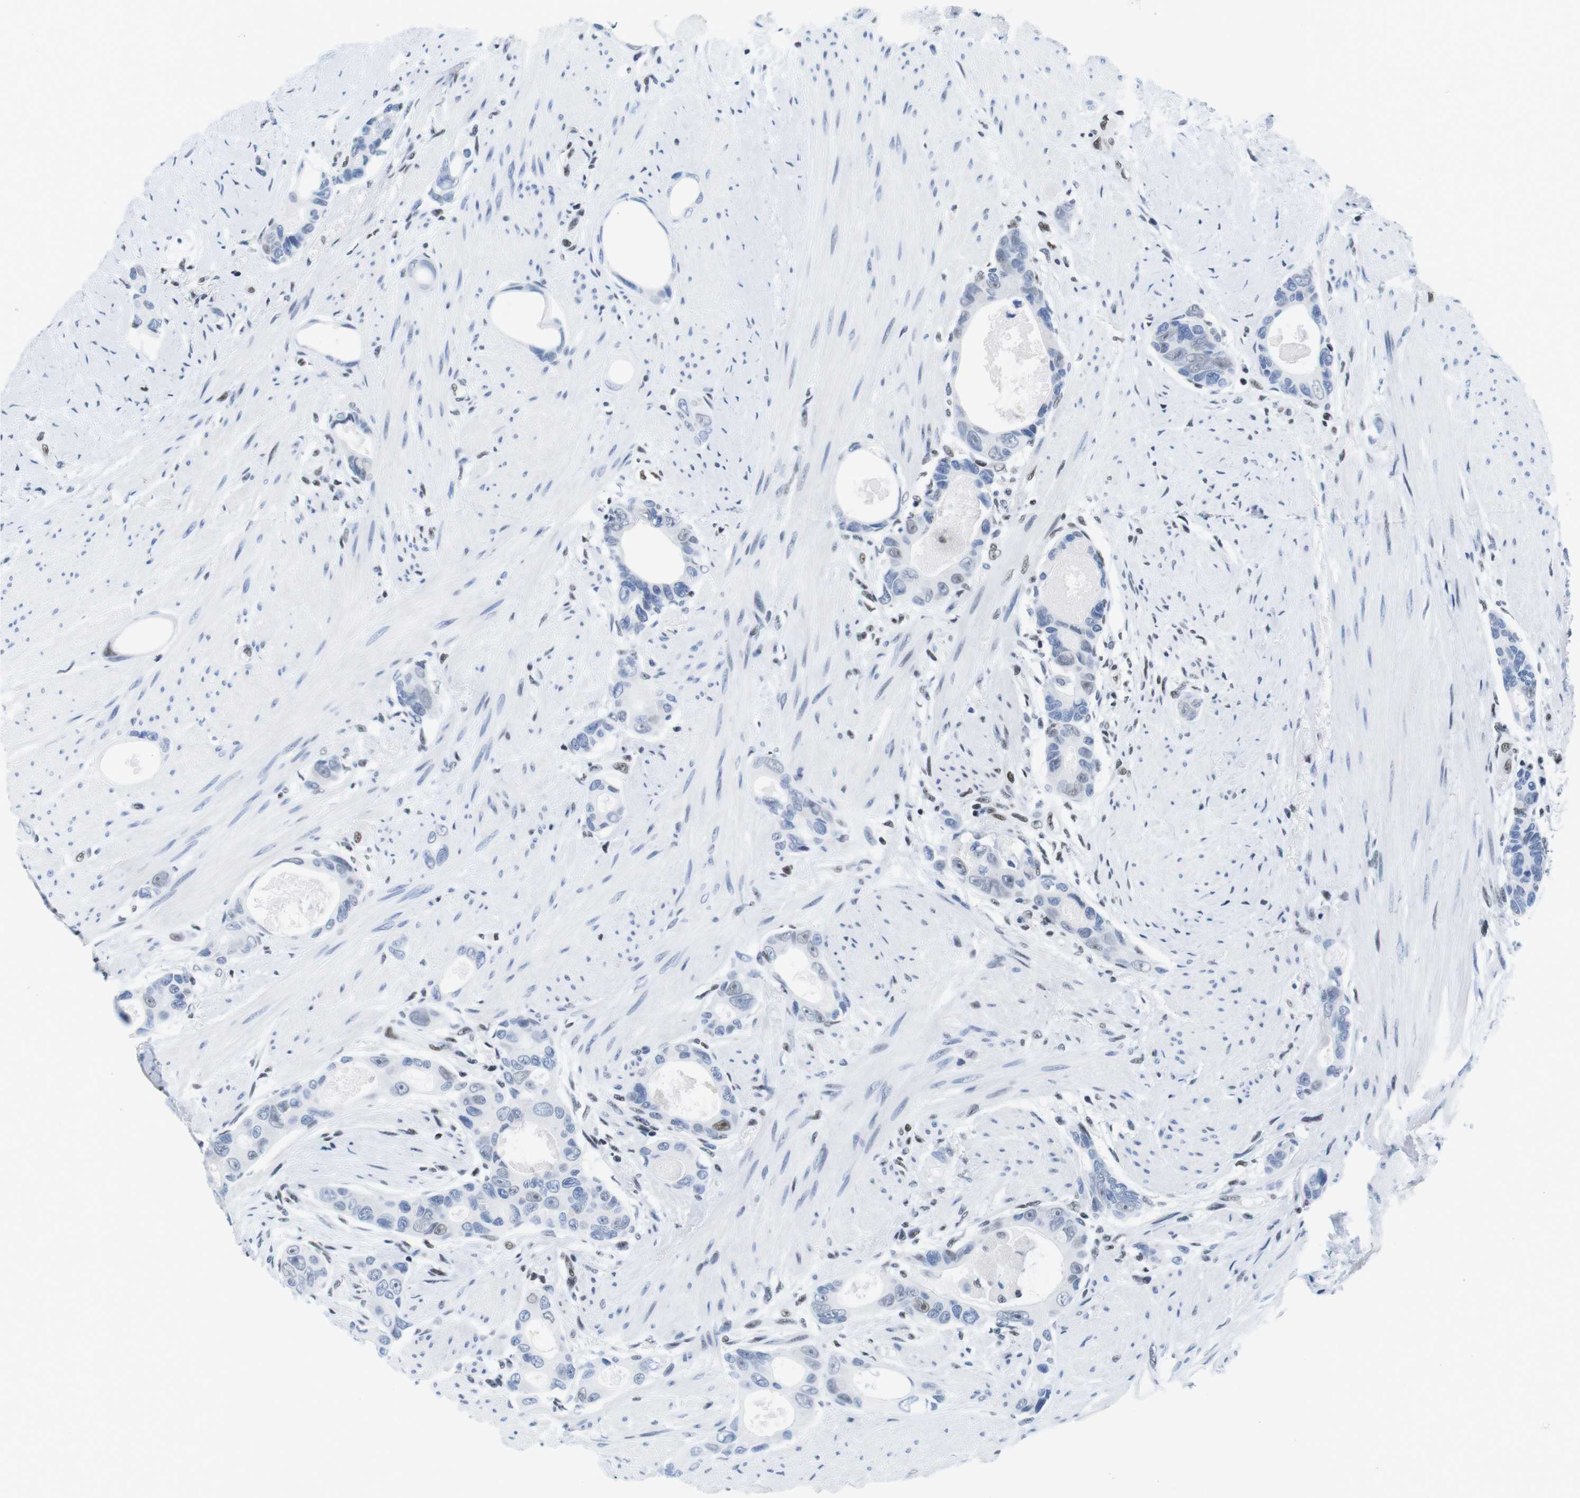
{"staining": {"intensity": "weak", "quantity": "<25%", "location": "nuclear"}, "tissue": "colorectal cancer", "cell_type": "Tumor cells", "image_type": "cancer", "snomed": [{"axis": "morphology", "description": "Adenocarcinoma, NOS"}, {"axis": "topography", "description": "Rectum"}], "caption": "IHC histopathology image of neoplastic tissue: human colorectal cancer (adenocarcinoma) stained with DAB (3,3'-diaminobenzidine) exhibits no significant protein staining in tumor cells. The staining was performed using DAB (3,3'-diaminobenzidine) to visualize the protein expression in brown, while the nuclei were stained in blue with hematoxylin (Magnification: 20x).", "gene": "IFI16", "patient": {"sex": "male", "age": 51}}